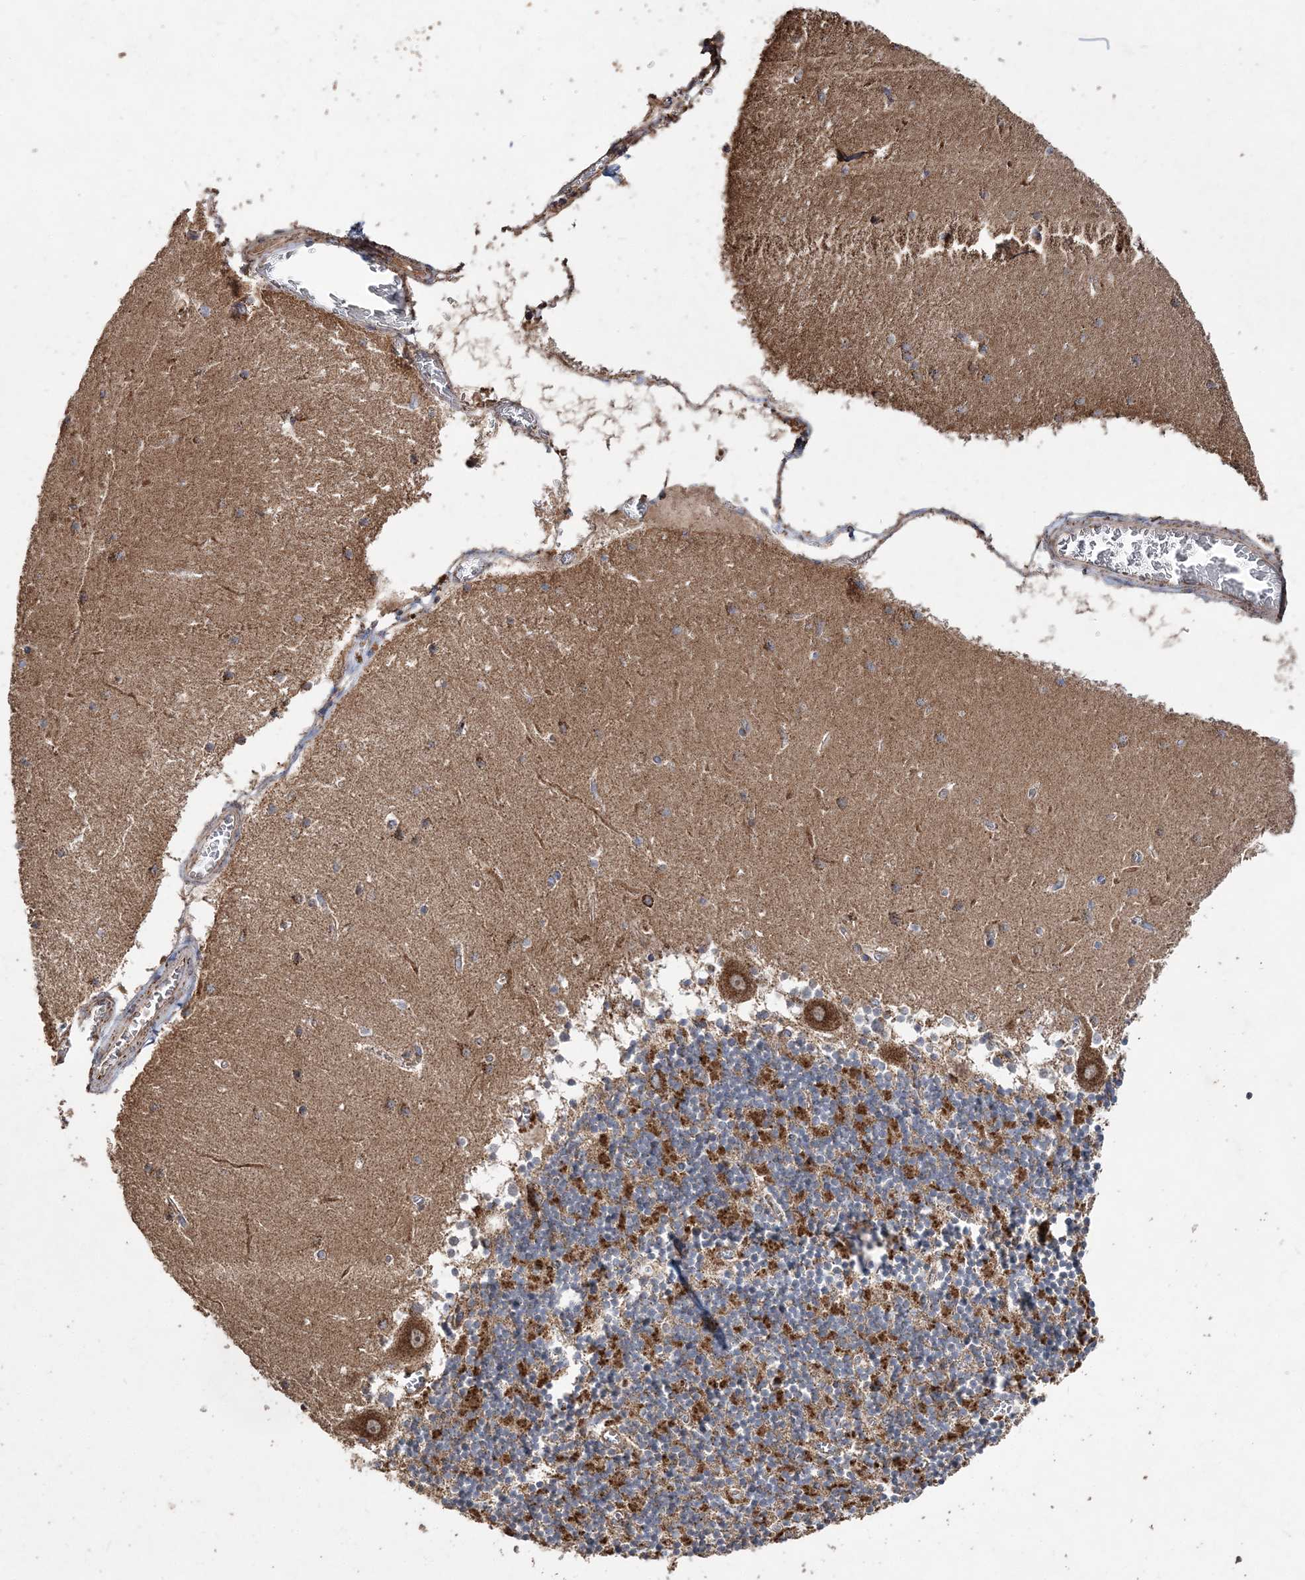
{"staining": {"intensity": "strong", "quantity": "25%-75%", "location": "cytoplasmic/membranous"}, "tissue": "cerebellum", "cell_type": "Cells in granular layer", "image_type": "normal", "snomed": [{"axis": "morphology", "description": "Normal tissue, NOS"}, {"axis": "topography", "description": "Cerebellum"}], "caption": "Protein expression by immunohistochemistry (IHC) reveals strong cytoplasmic/membranous staining in approximately 25%-75% of cells in granular layer in unremarkable cerebellum.", "gene": "POC5", "patient": {"sex": "female", "age": 28}}